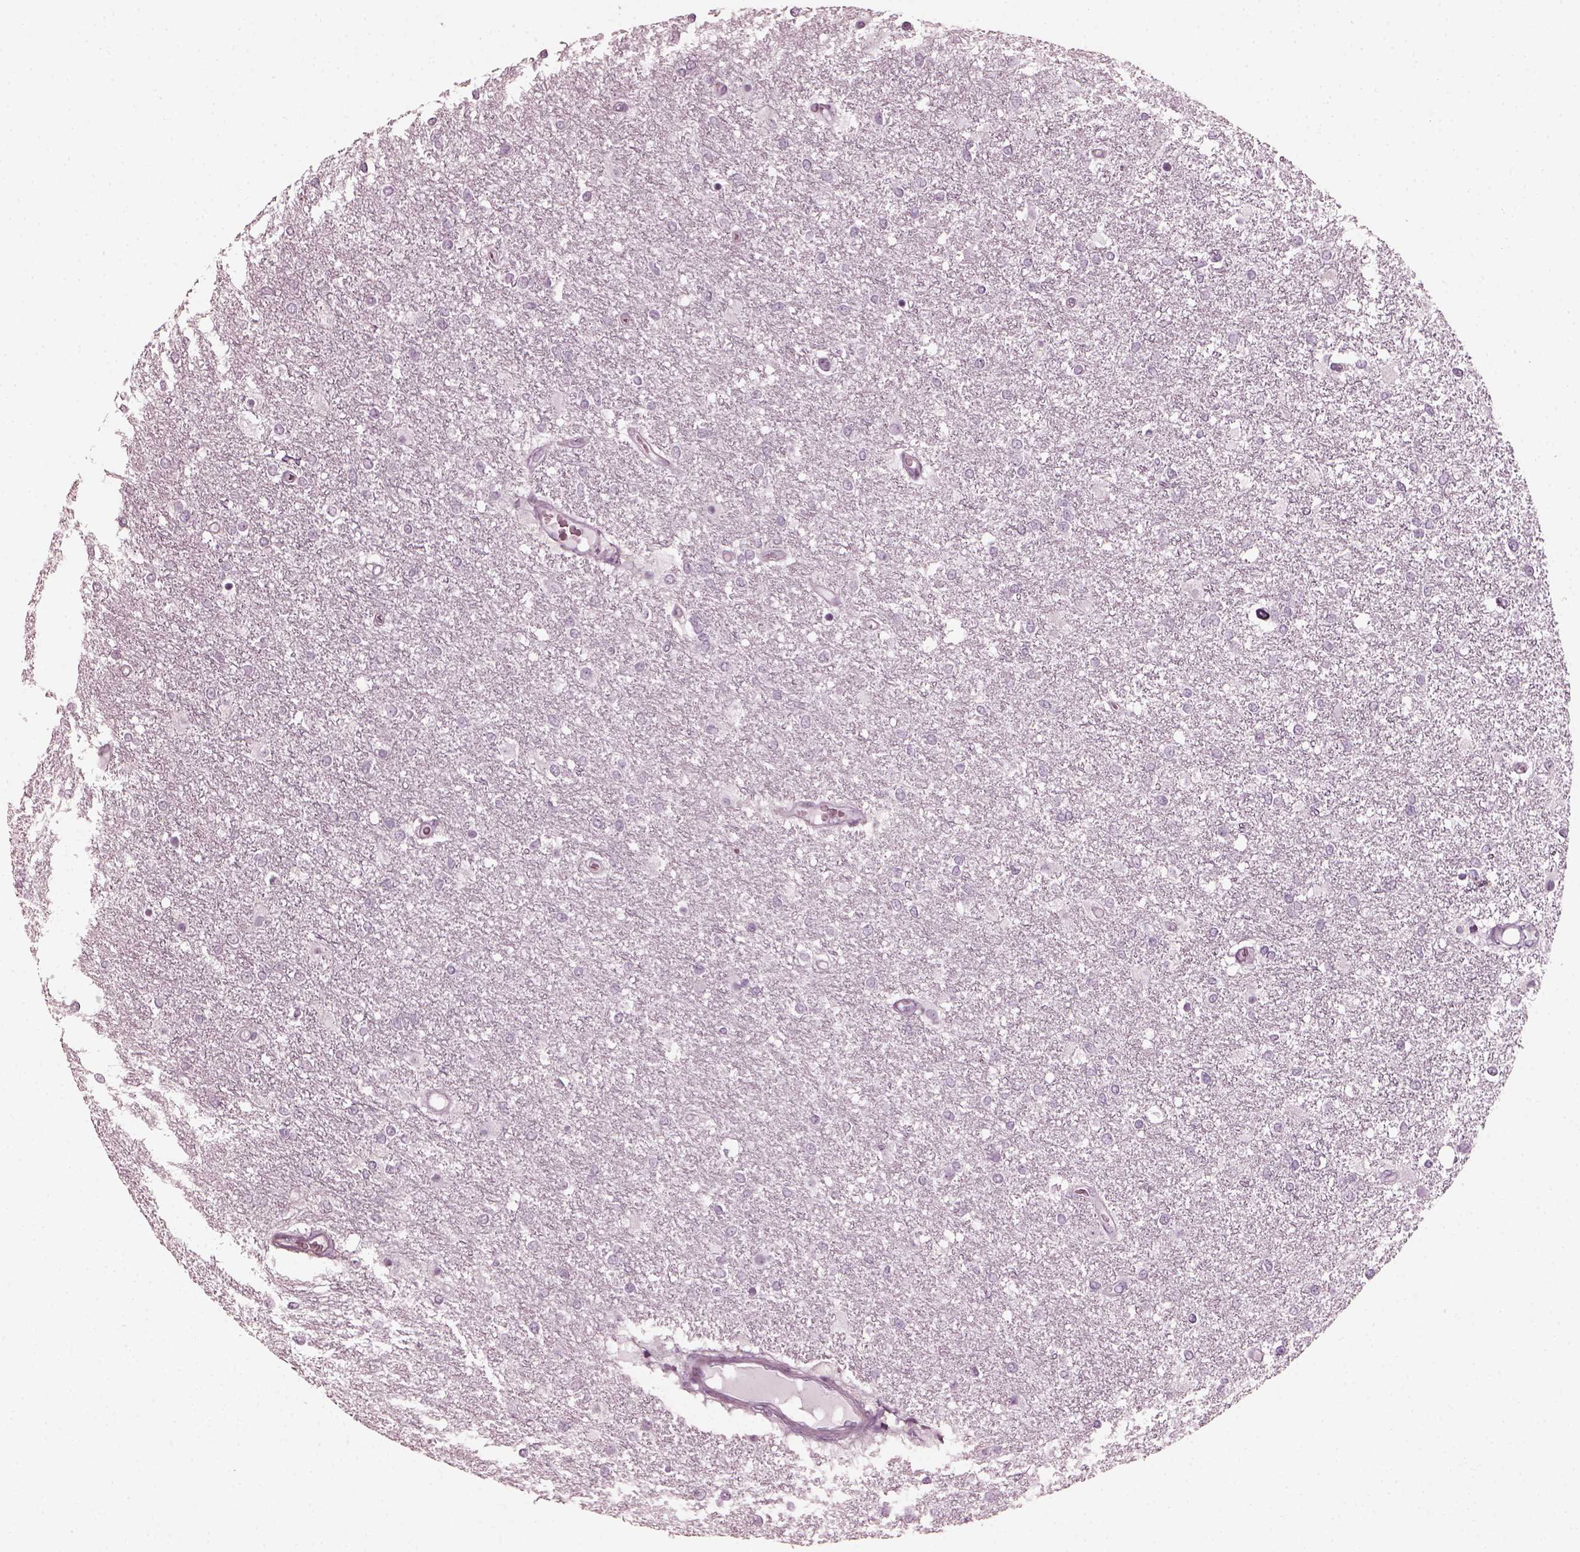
{"staining": {"intensity": "negative", "quantity": "none", "location": "none"}, "tissue": "glioma", "cell_type": "Tumor cells", "image_type": "cancer", "snomed": [{"axis": "morphology", "description": "Glioma, malignant, High grade"}, {"axis": "topography", "description": "Brain"}], "caption": "Immunohistochemistry (IHC) histopathology image of human malignant glioma (high-grade) stained for a protein (brown), which exhibits no expression in tumor cells.", "gene": "SAXO2", "patient": {"sex": "female", "age": 61}}